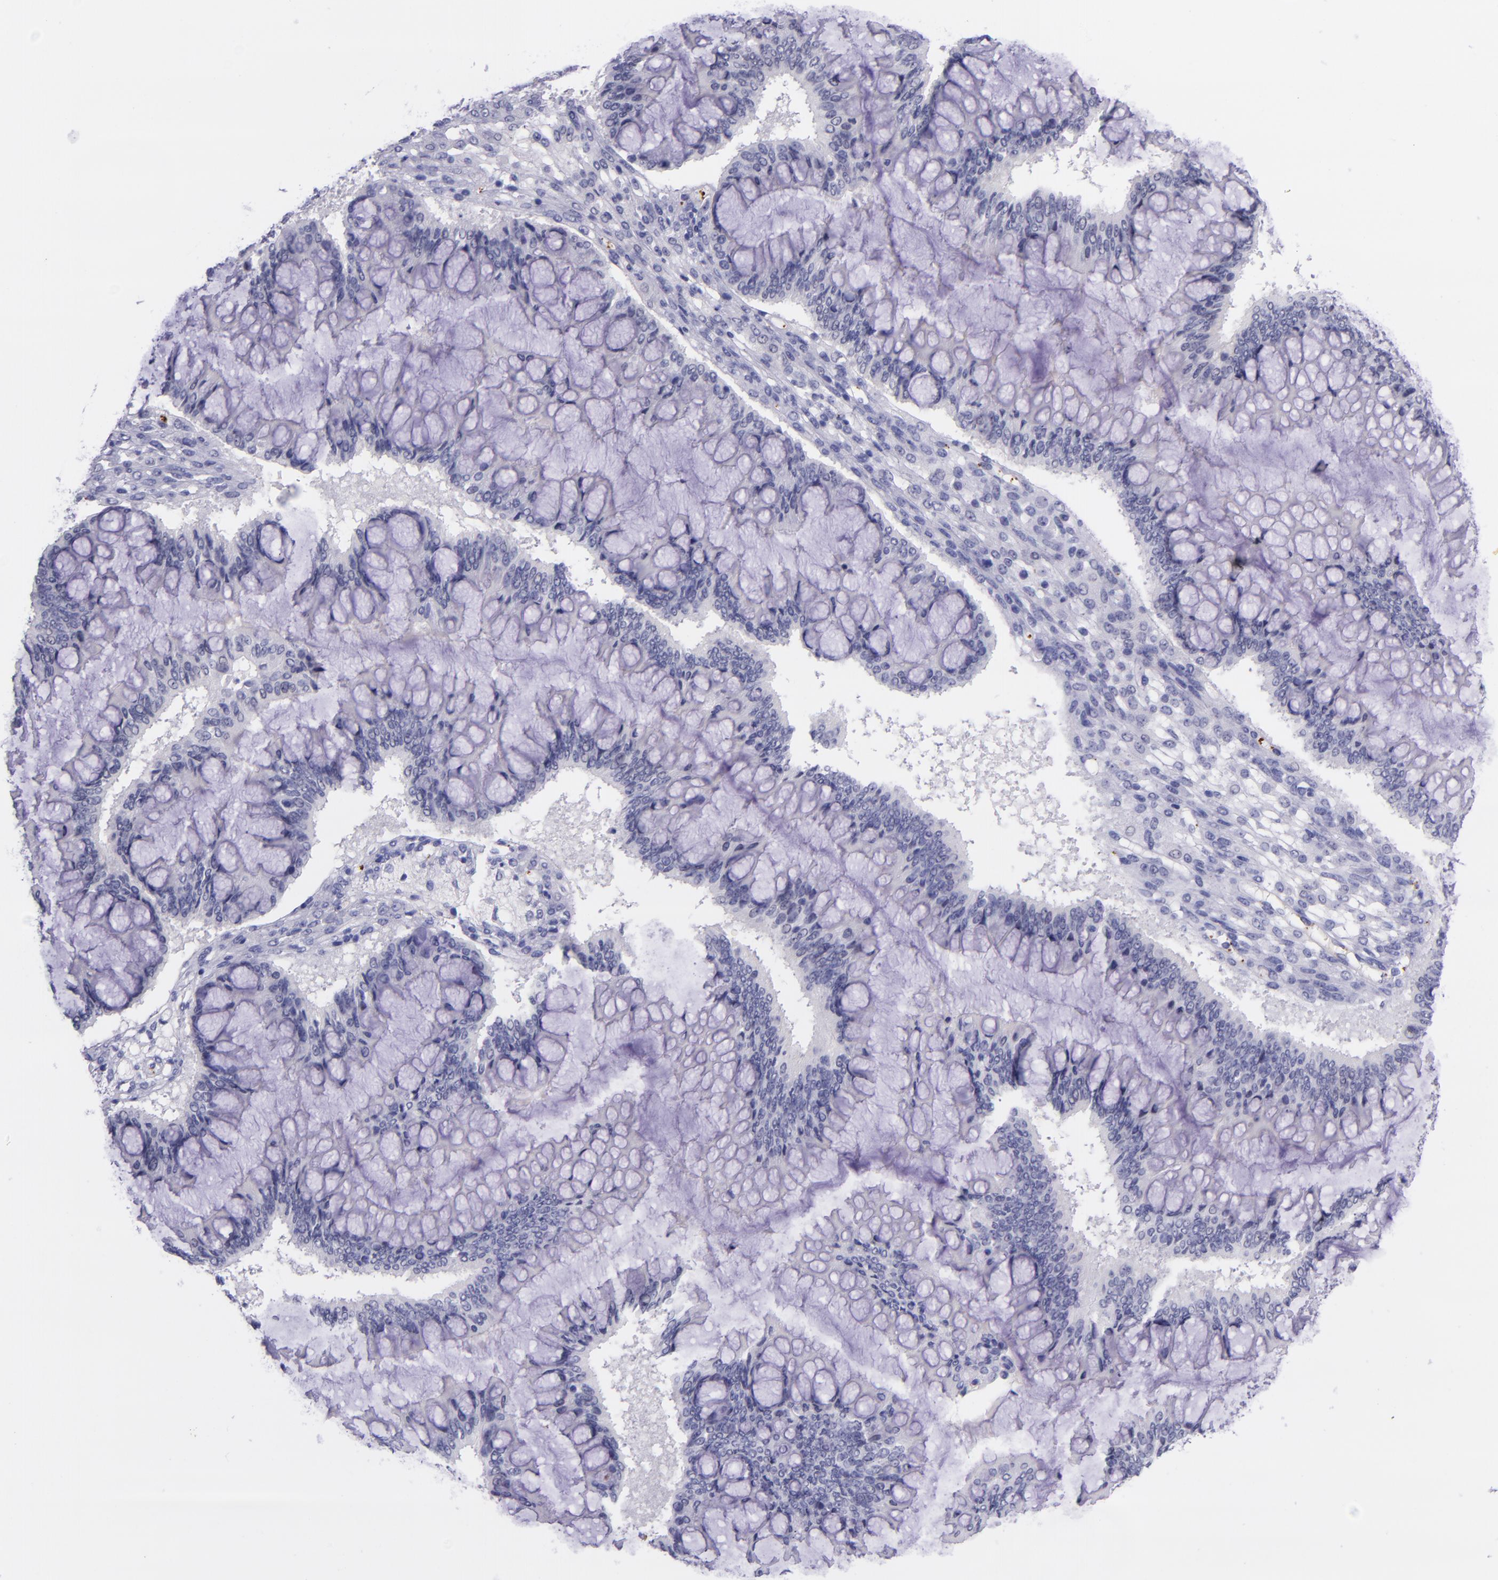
{"staining": {"intensity": "negative", "quantity": "none", "location": "none"}, "tissue": "ovarian cancer", "cell_type": "Tumor cells", "image_type": "cancer", "snomed": [{"axis": "morphology", "description": "Cystadenocarcinoma, mucinous, NOS"}, {"axis": "topography", "description": "Ovary"}], "caption": "Tumor cells are negative for protein expression in human ovarian cancer.", "gene": "SELE", "patient": {"sex": "female", "age": 73}}